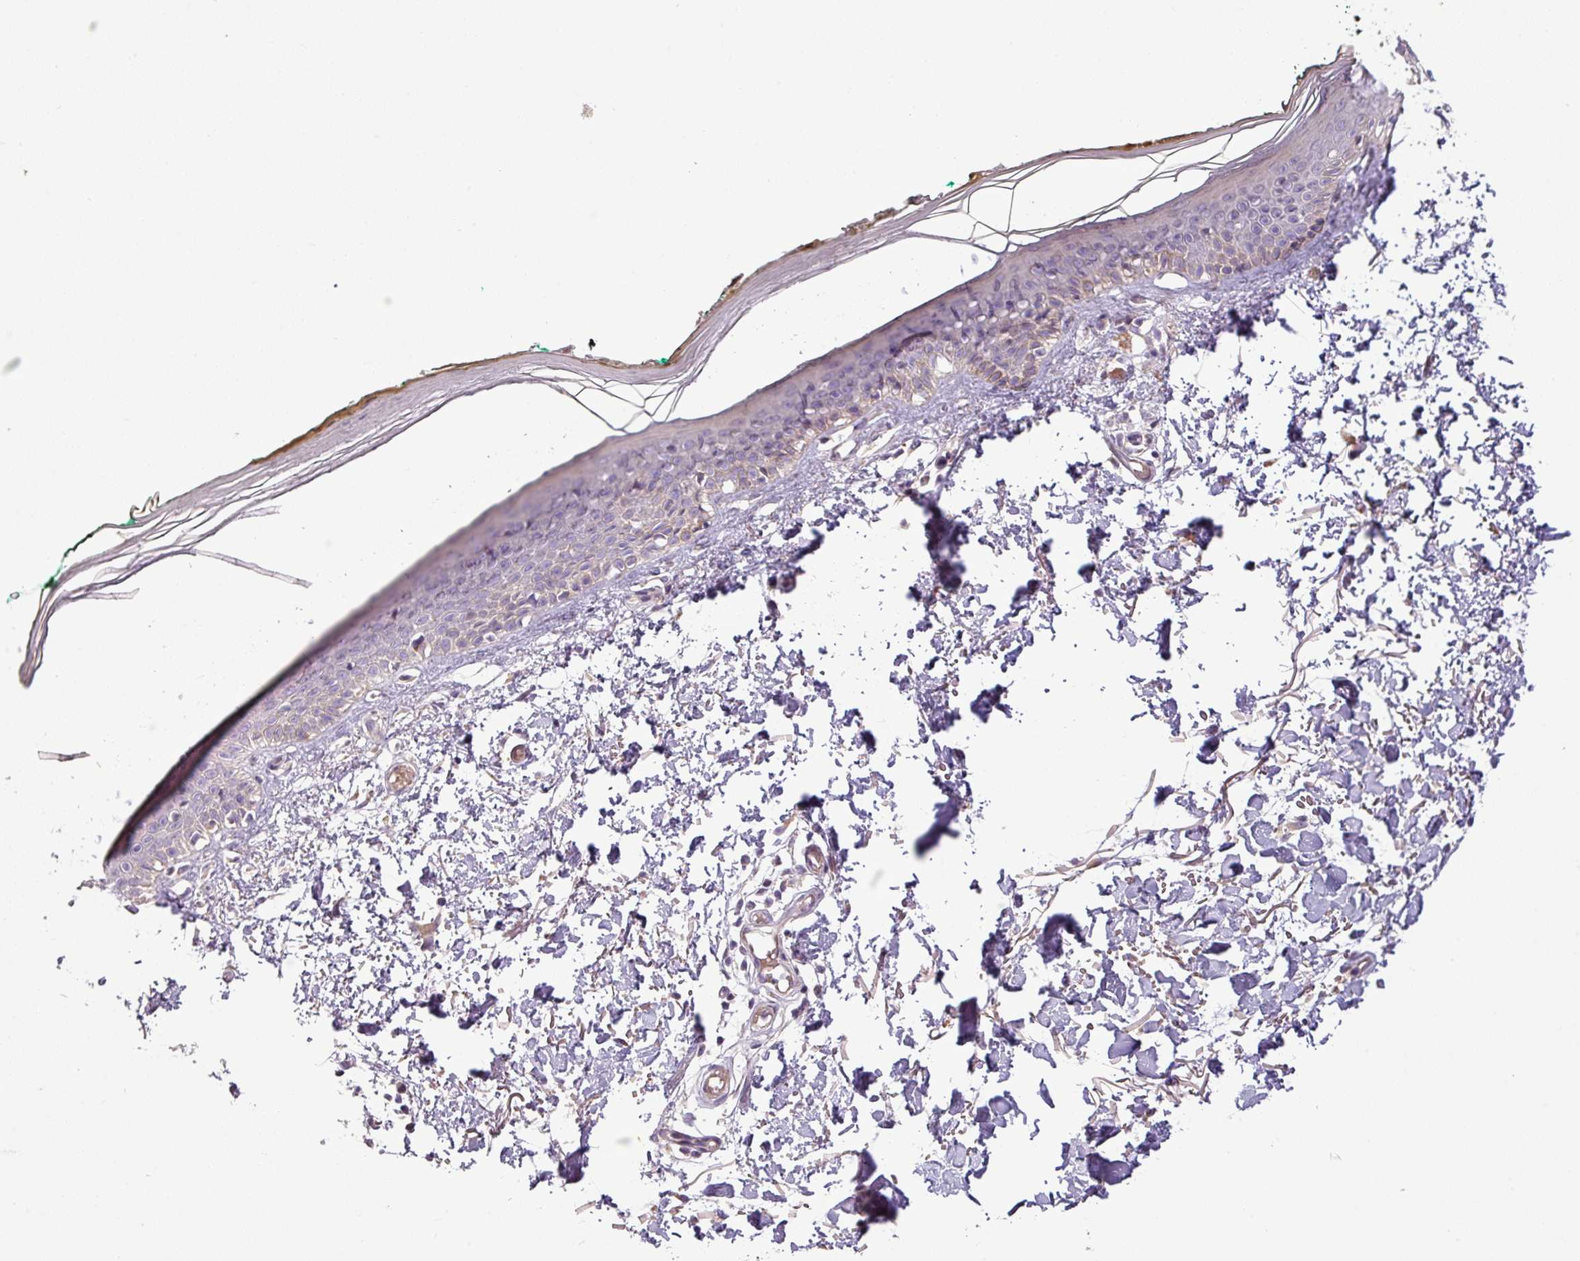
{"staining": {"intensity": "negative", "quantity": "none", "location": "none"}, "tissue": "skin", "cell_type": "Fibroblasts", "image_type": "normal", "snomed": [{"axis": "morphology", "description": "Normal tissue, NOS"}, {"axis": "topography", "description": "Skin"}], "caption": "This photomicrograph is of unremarkable skin stained with immunohistochemistry to label a protein in brown with the nuclei are counter-stained blue. There is no expression in fibroblasts. Nuclei are stained in blue.", "gene": "MOCS3", "patient": {"sex": "male", "age": 62}}